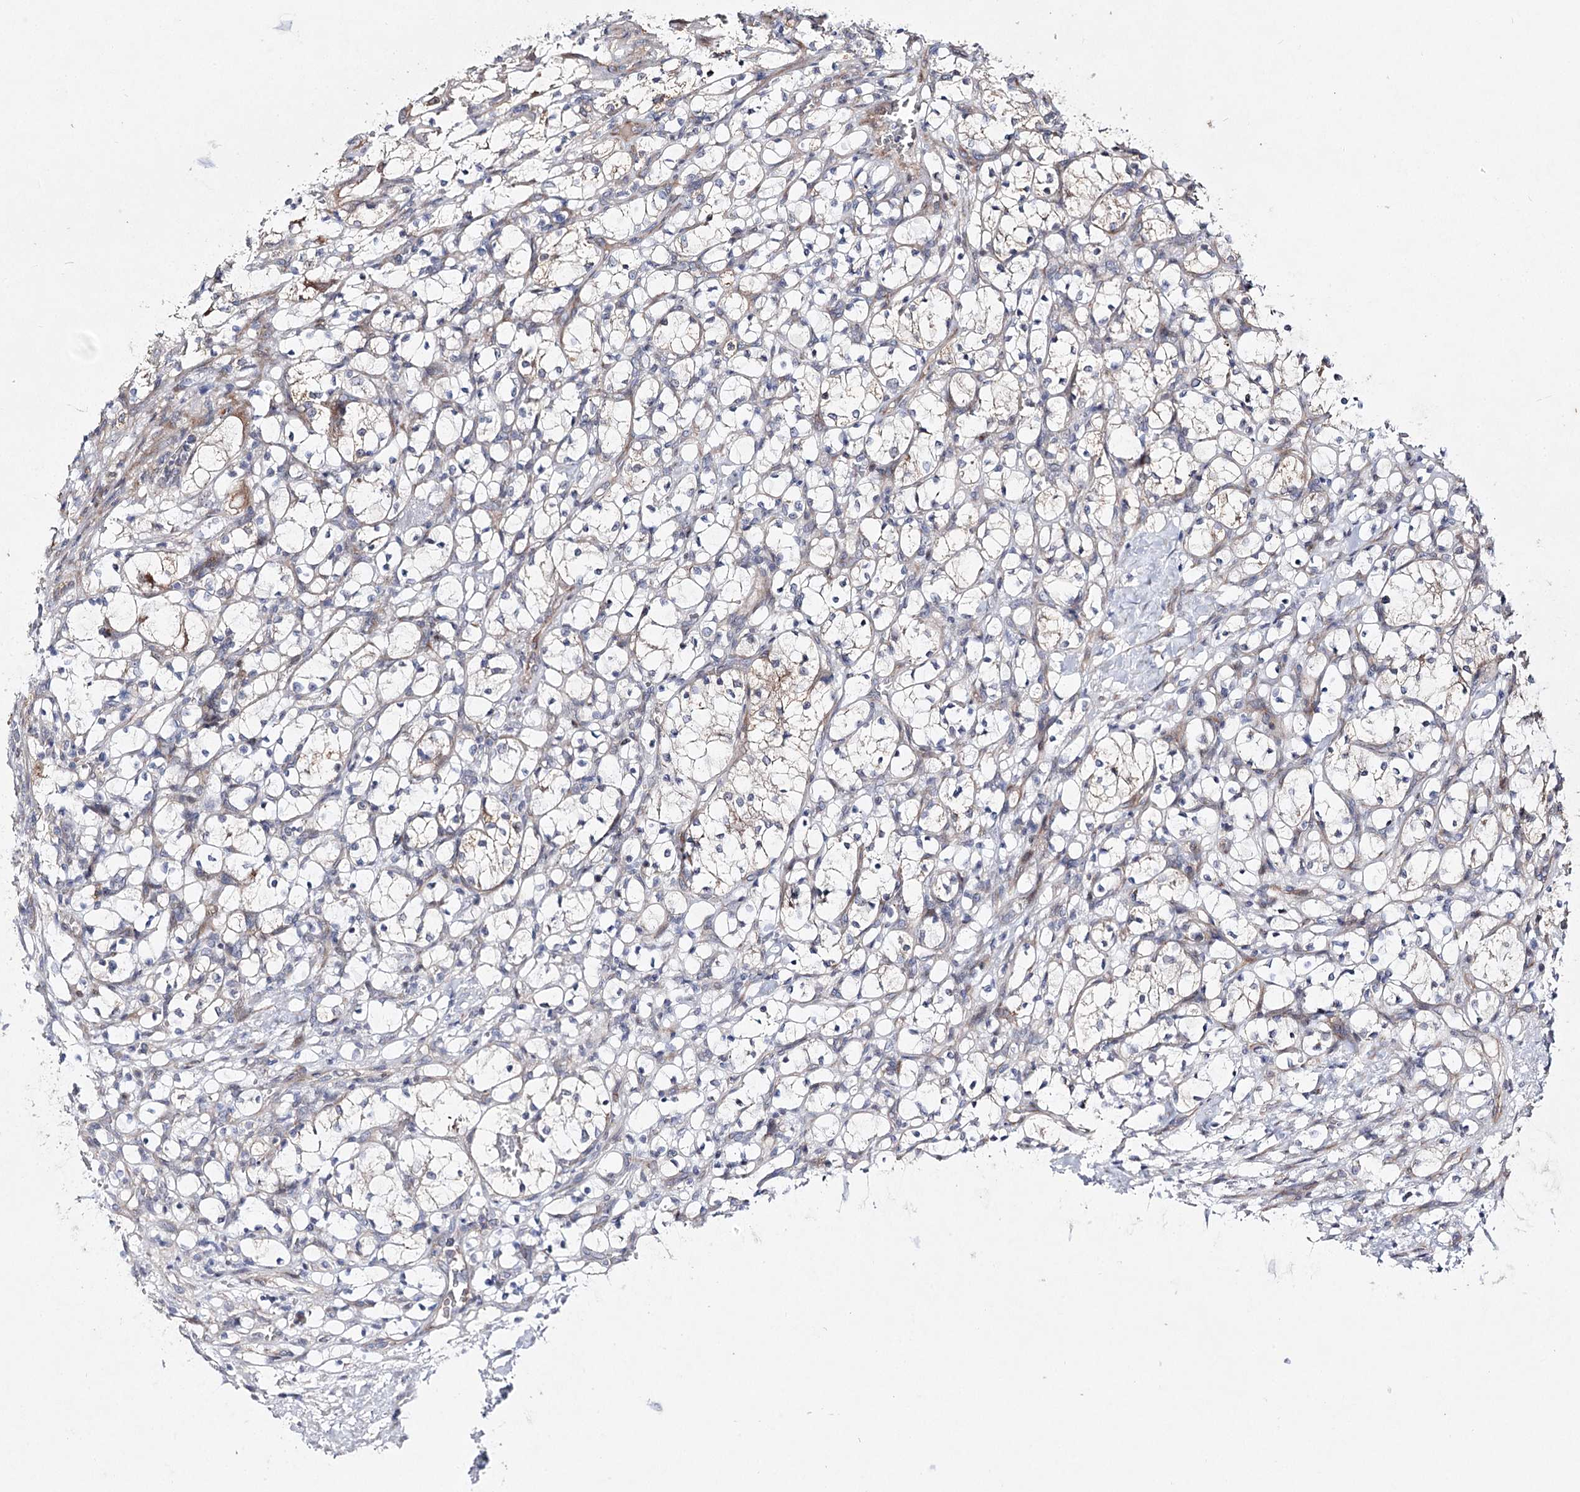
{"staining": {"intensity": "negative", "quantity": "none", "location": "none"}, "tissue": "renal cancer", "cell_type": "Tumor cells", "image_type": "cancer", "snomed": [{"axis": "morphology", "description": "Adenocarcinoma, NOS"}, {"axis": "topography", "description": "Kidney"}], "caption": "Renal cancer stained for a protein using immunohistochemistry (IHC) displays no expression tumor cells.", "gene": "ARHGAP32", "patient": {"sex": "female", "age": 69}}